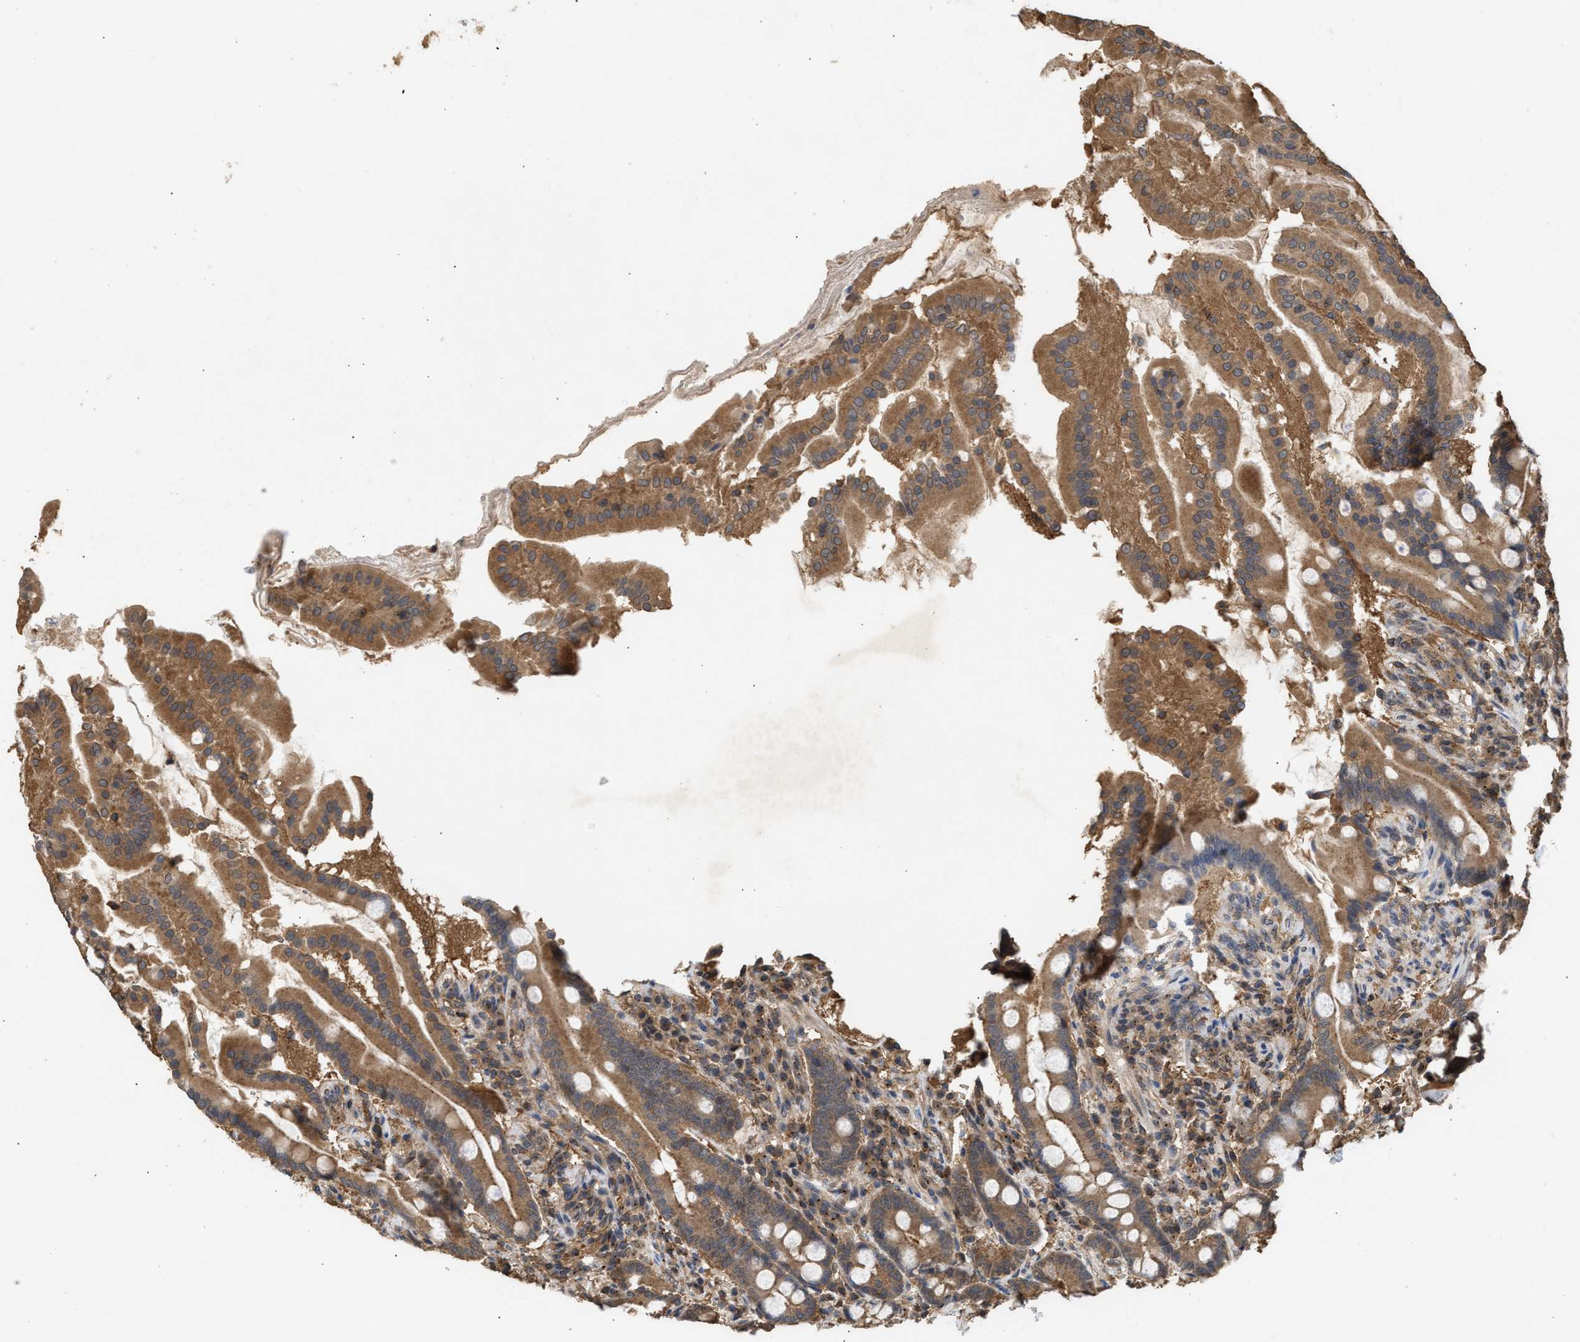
{"staining": {"intensity": "strong", "quantity": ">75%", "location": "cytoplasmic/membranous"}, "tissue": "duodenum", "cell_type": "Glandular cells", "image_type": "normal", "snomed": [{"axis": "morphology", "description": "Normal tissue, NOS"}, {"axis": "topography", "description": "Duodenum"}], "caption": "Duodenum stained with DAB (3,3'-diaminobenzidine) IHC reveals high levels of strong cytoplasmic/membranous staining in approximately >75% of glandular cells. Nuclei are stained in blue.", "gene": "FITM1", "patient": {"sex": "male", "age": 50}}